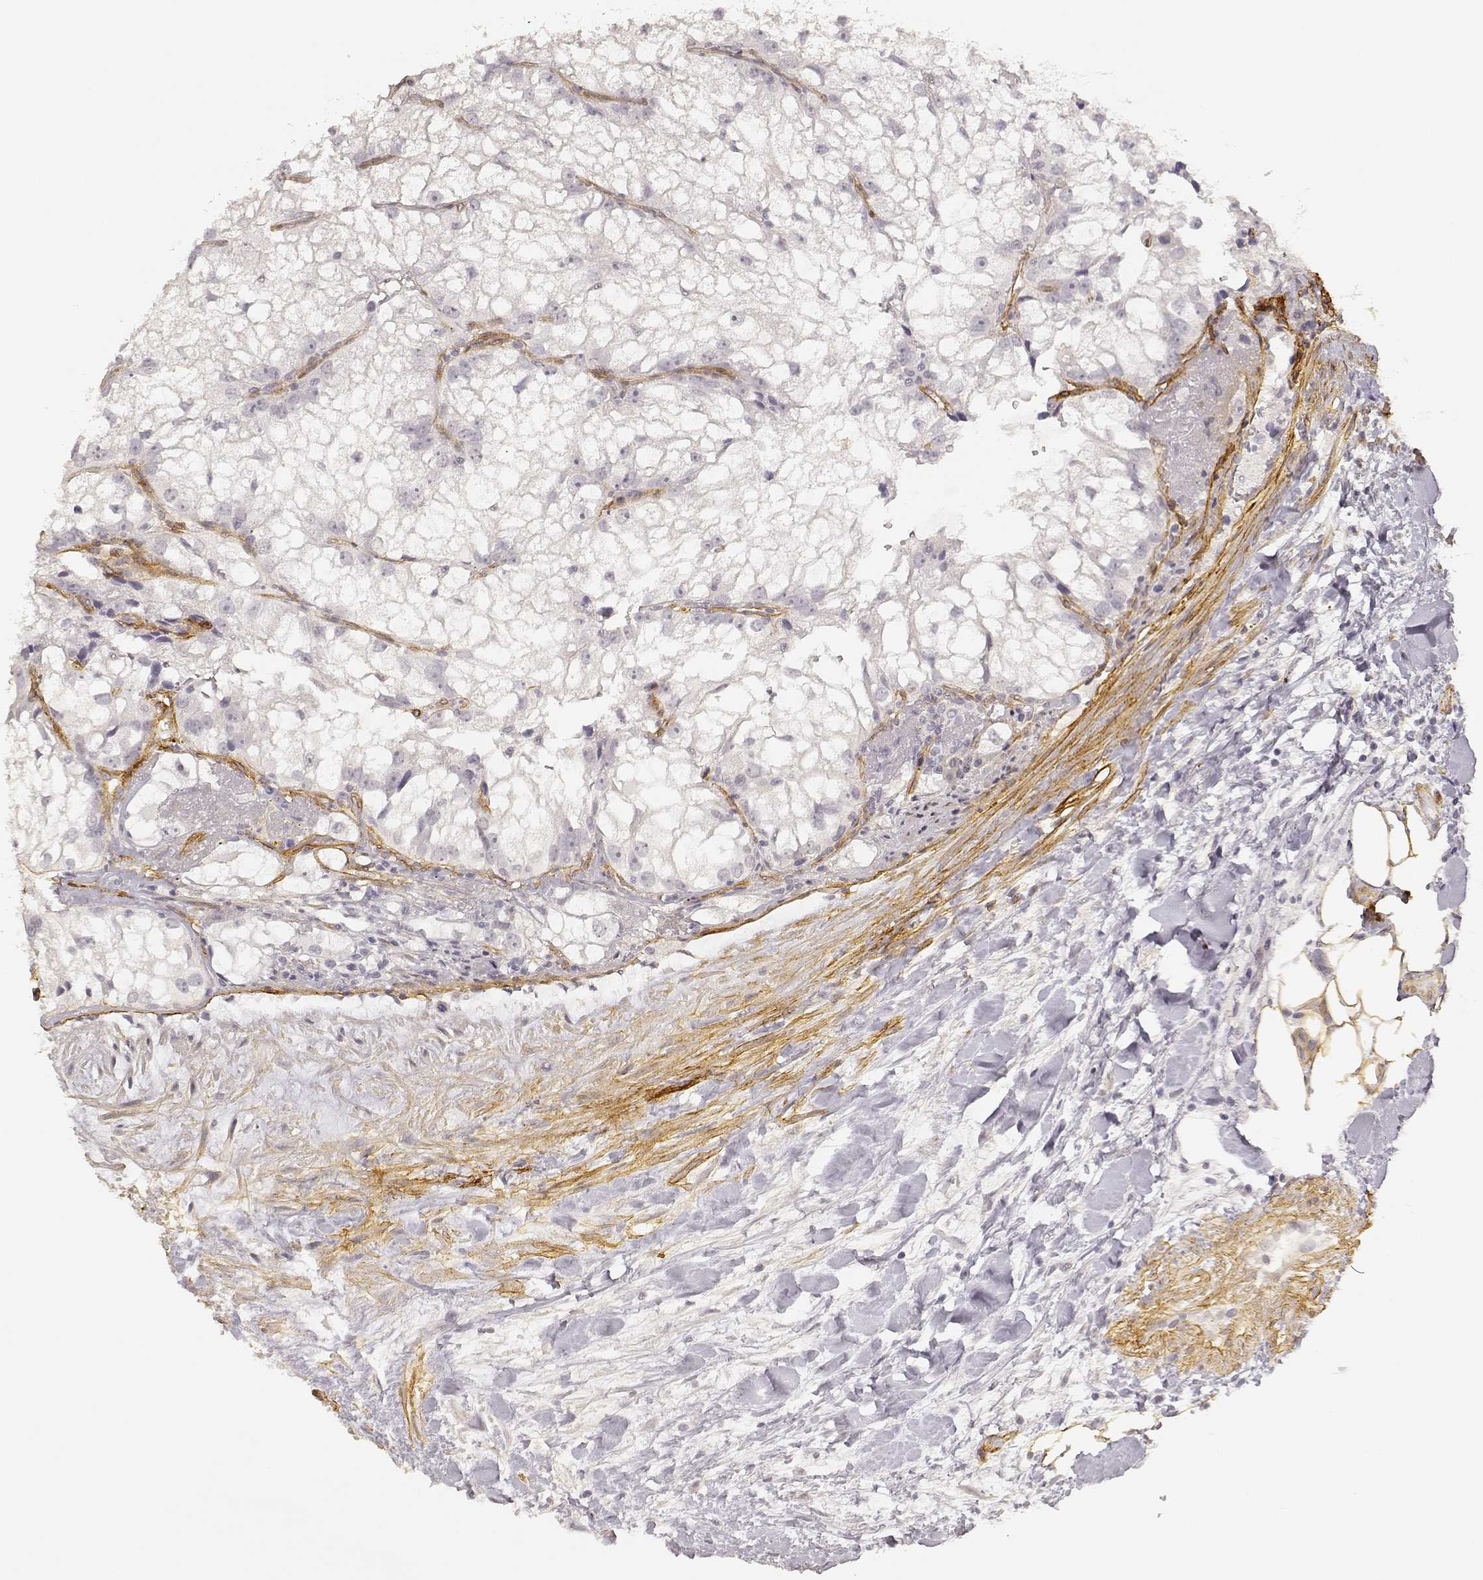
{"staining": {"intensity": "negative", "quantity": "none", "location": "none"}, "tissue": "renal cancer", "cell_type": "Tumor cells", "image_type": "cancer", "snomed": [{"axis": "morphology", "description": "Adenocarcinoma, NOS"}, {"axis": "topography", "description": "Kidney"}], "caption": "Immunohistochemical staining of human renal cancer (adenocarcinoma) demonstrates no significant positivity in tumor cells.", "gene": "LAMA4", "patient": {"sex": "male", "age": 59}}